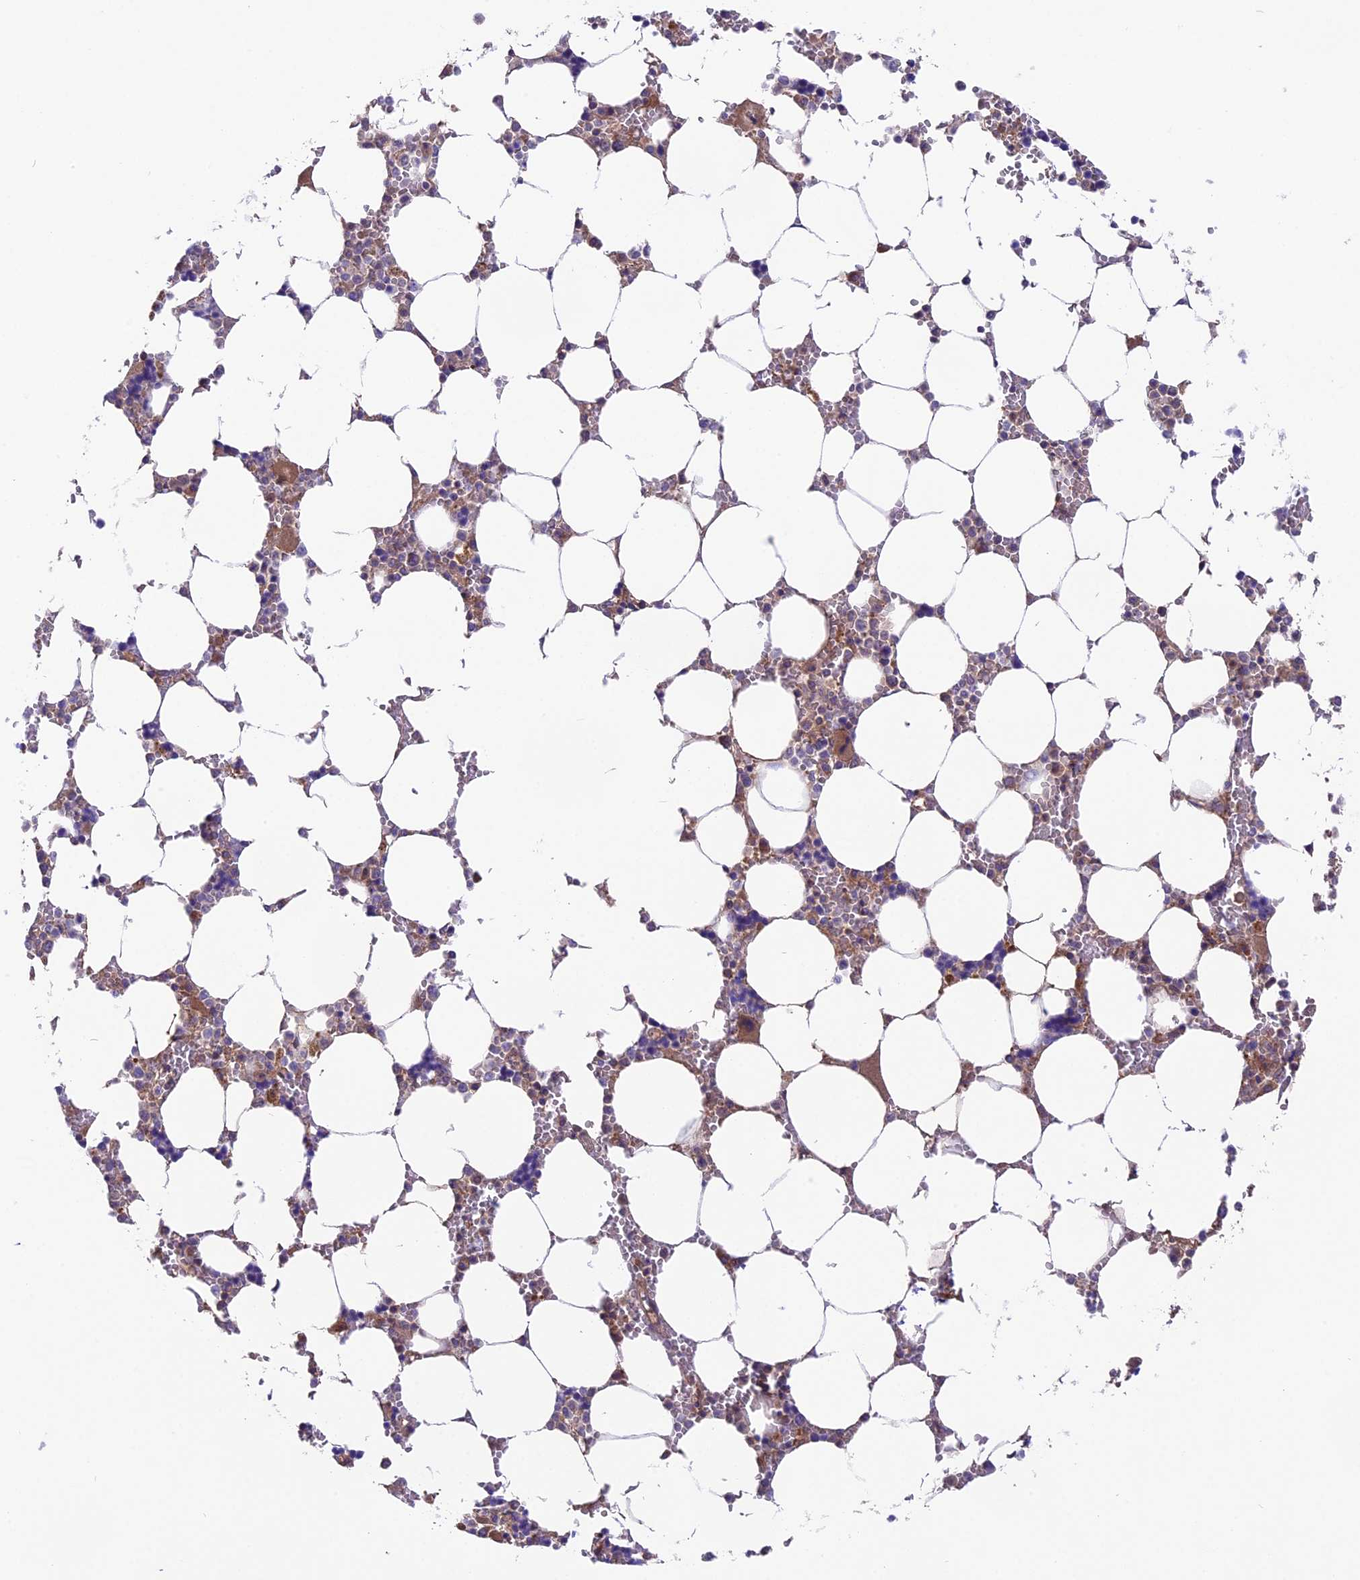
{"staining": {"intensity": "moderate", "quantity": "<25%", "location": "cytoplasmic/membranous"}, "tissue": "bone marrow", "cell_type": "Hematopoietic cells", "image_type": "normal", "snomed": [{"axis": "morphology", "description": "Normal tissue, NOS"}, {"axis": "topography", "description": "Bone marrow"}], "caption": "The image displays staining of unremarkable bone marrow, revealing moderate cytoplasmic/membranous protein expression (brown color) within hematopoietic cells.", "gene": "COG8", "patient": {"sex": "male", "age": 64}}